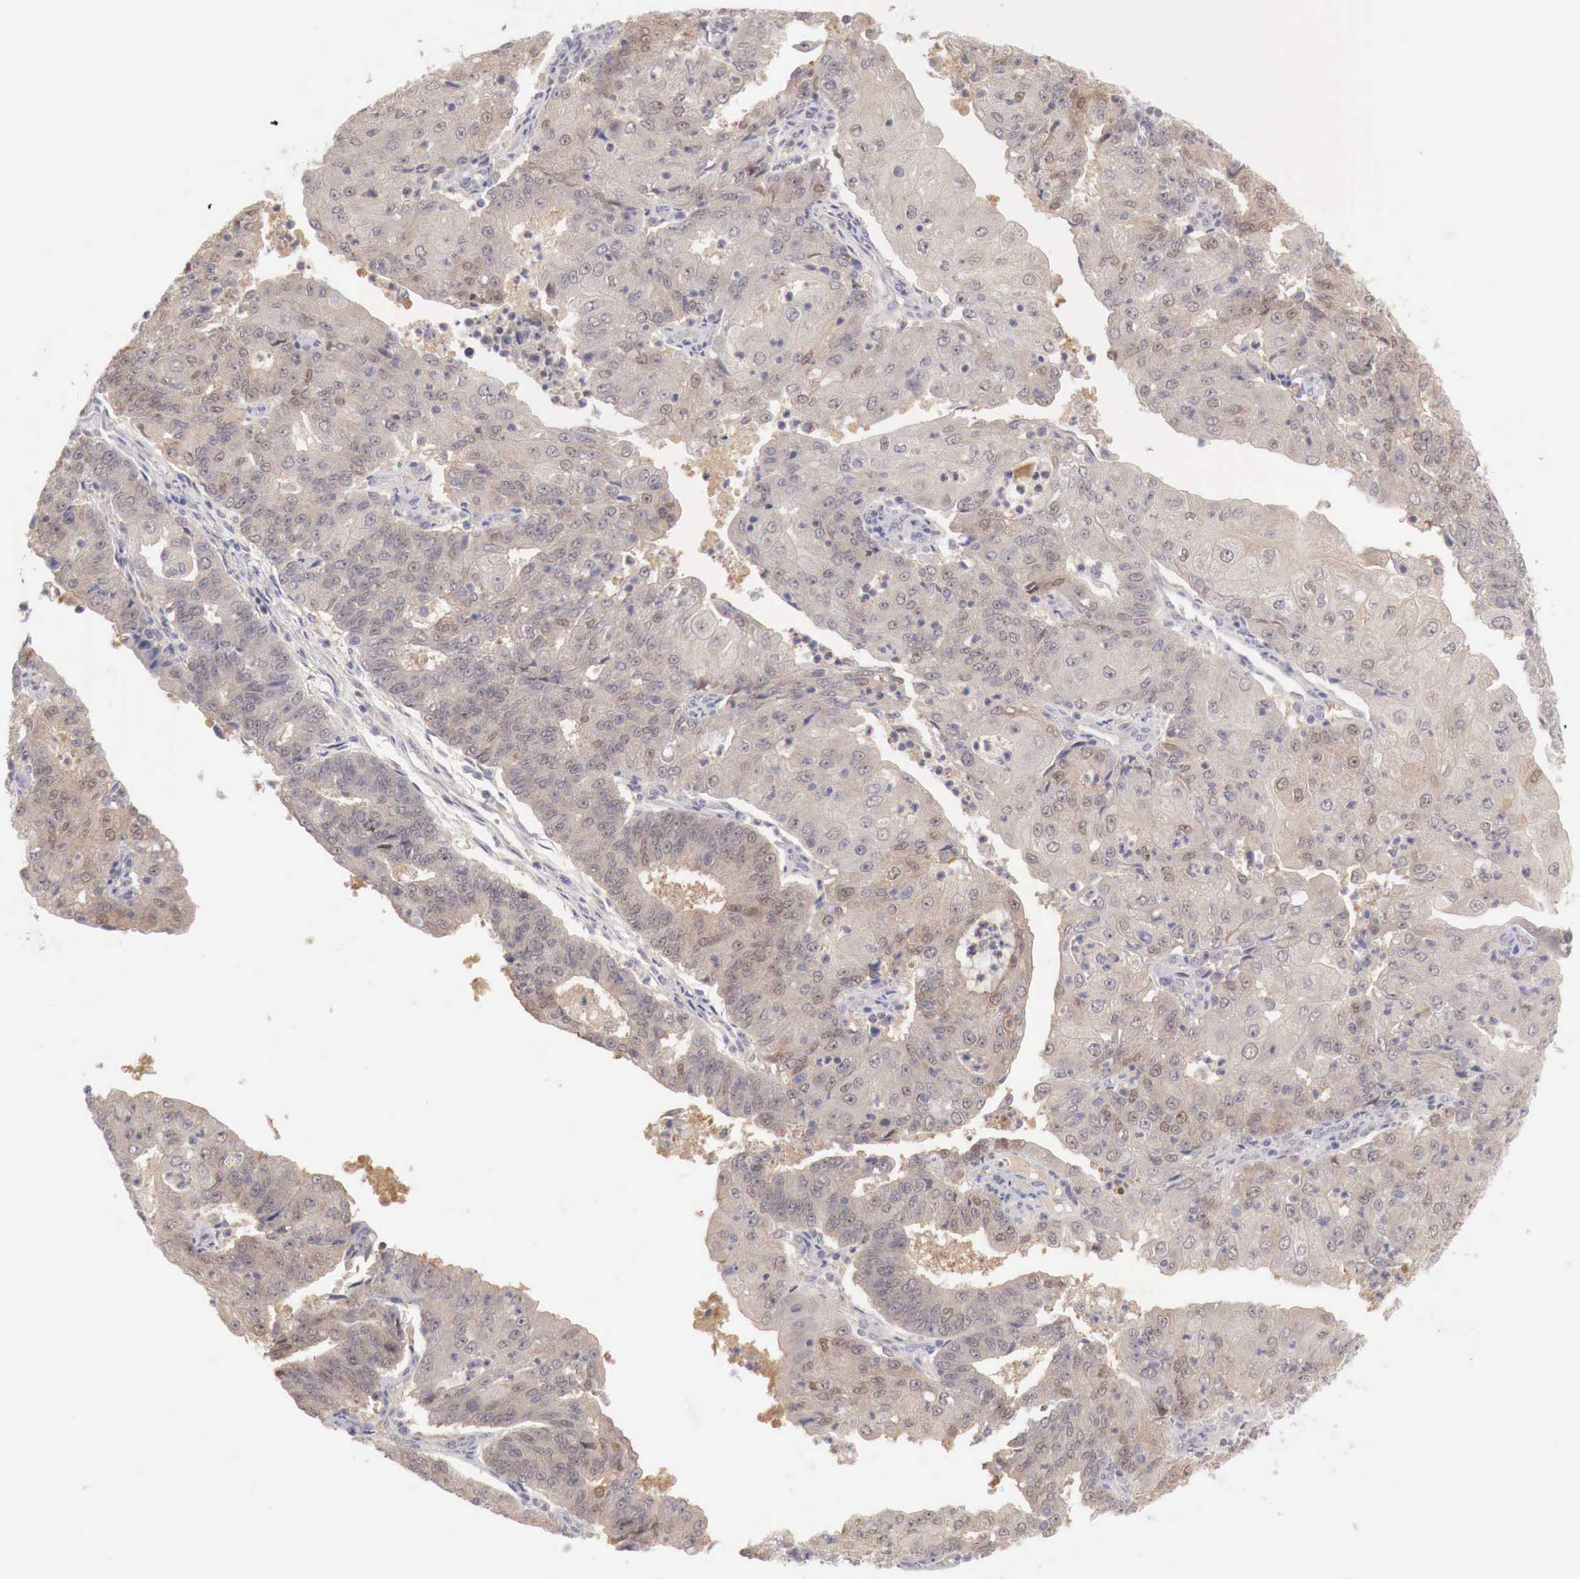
{"staining": {"intensity": "weak", "quantity": "25%-75%", "location": "cytoplasmic/membranous"}, "tissue": "endometrial cancer", "cell_type": "Tumor cells", "image_type": "cancer", "snomed": [{"axis": "morphology", "description": "Adenocarcinoma, NOS"}, {"axis": "topography", "description": "Endometrium"}], "caption": "Endometrial adenocarcinoma was stained to show a protein in brown. There is low levels of weak cytoplasmic/membranous positivity in approximately 25%-75% of tumor cells.", "gene": "GATA1", "patient": {"sex": "female", "age": 56}}